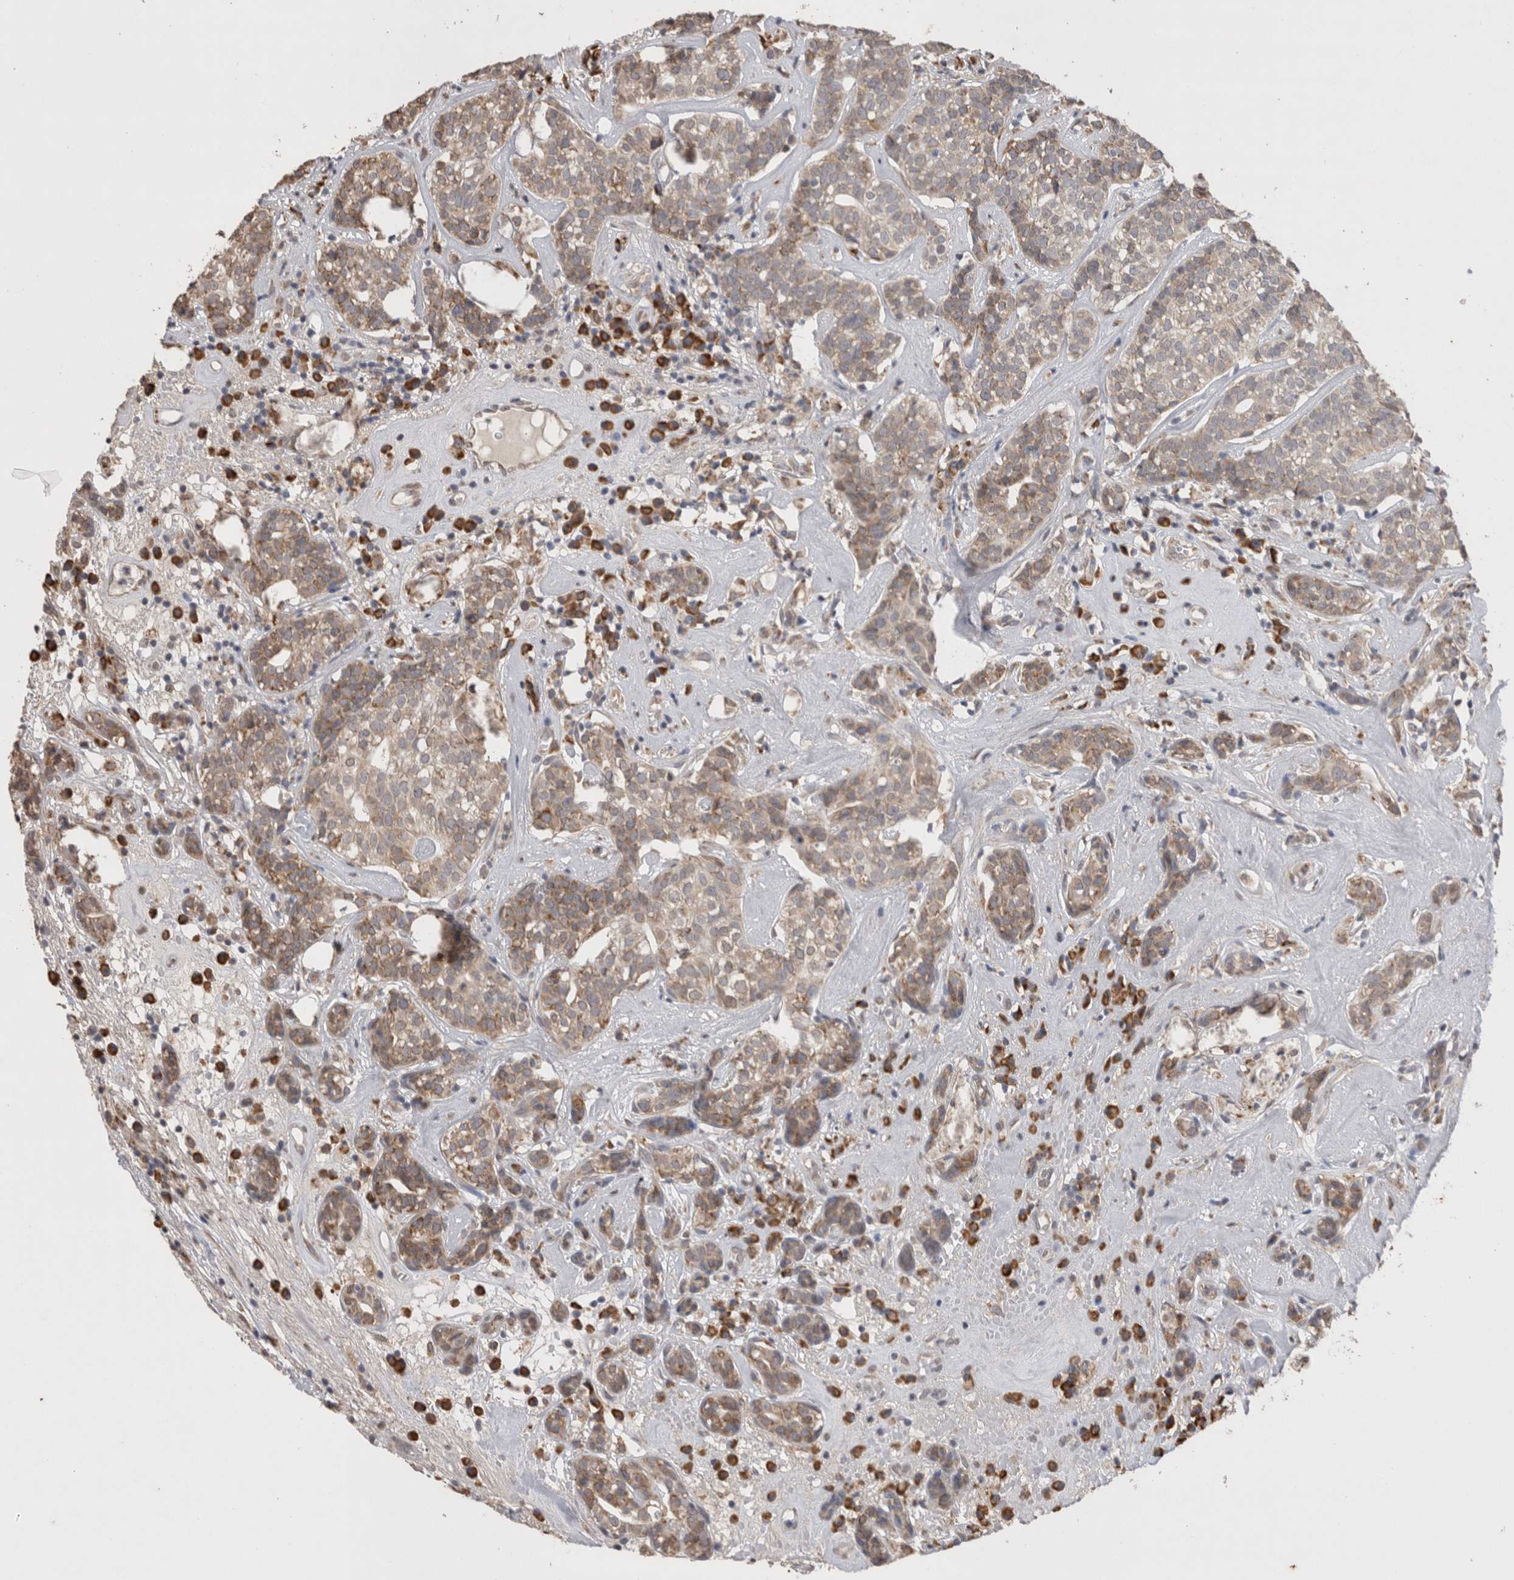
{"staining": {"intensity": "weak", "quantity": "25%-75%", "location": "cytoplasmic/membranous"}, "tissue": "head and neck cancer", "cell_type": "Tumor cells", "image_type": "cancer", "snomed": [{"axis": "morphology", "description": "Adenocarcinoma, NOS"}, {"axis": "topography", "description": "Salivary gland"}, {"axis": "topography", "description": "Head-Neck"}], "caption": "Immunohistochemistry photomicrograph of neoplastic tissue: human head and neck cancer (adenocarcinoma) stained using immunohistochemistry (IHC) reveals low levels of weak protein expression localized specifically in the cytoplasmic/membranous of tumor cells, appearing as a cytoplasmic/membranous brown color.", "gene": "NOMO1", "patient": {"sex": "female", "age": 65}}